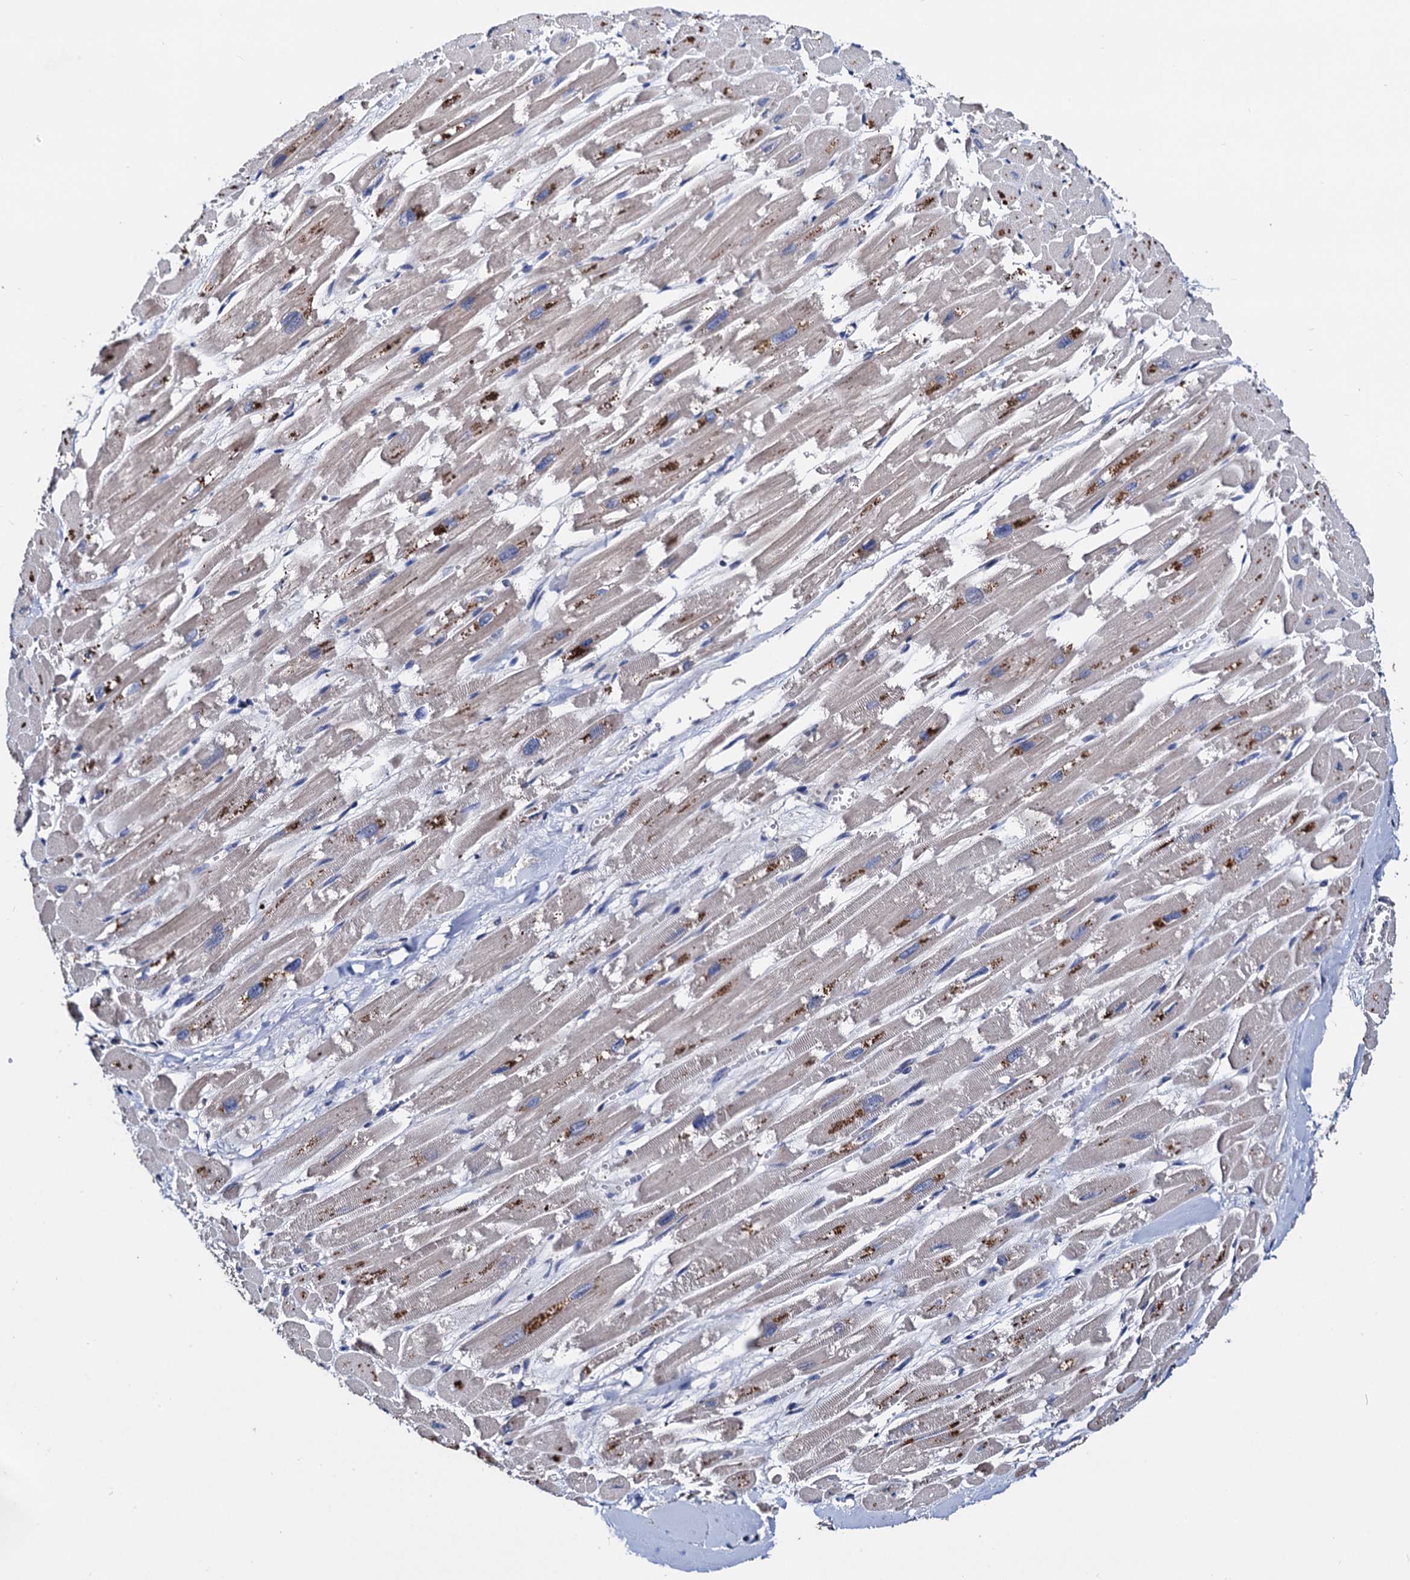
{"staining": {"intensity": "moderate", "quantity": "<25%", "location": "cytoplasmic/membranous"}, "tissue": "heart muscle", "cell_type": "Cardiomyocytes", "image_type": "normal", "snomed": [{"axis": "morphology", "description": "Normal tissue, NOS"}, {"axis": "topography", "description": "Heart"}], "caption": "An immunohistochemistry micrograph of unremarkable tissue is shown. Protein staining in brown labels moderate cytoplasmic/membranous positivity in heart muscle within cardiomyocytes.", "gene": "AKAP11", "patient": {"sex": "male", "age": 54}}